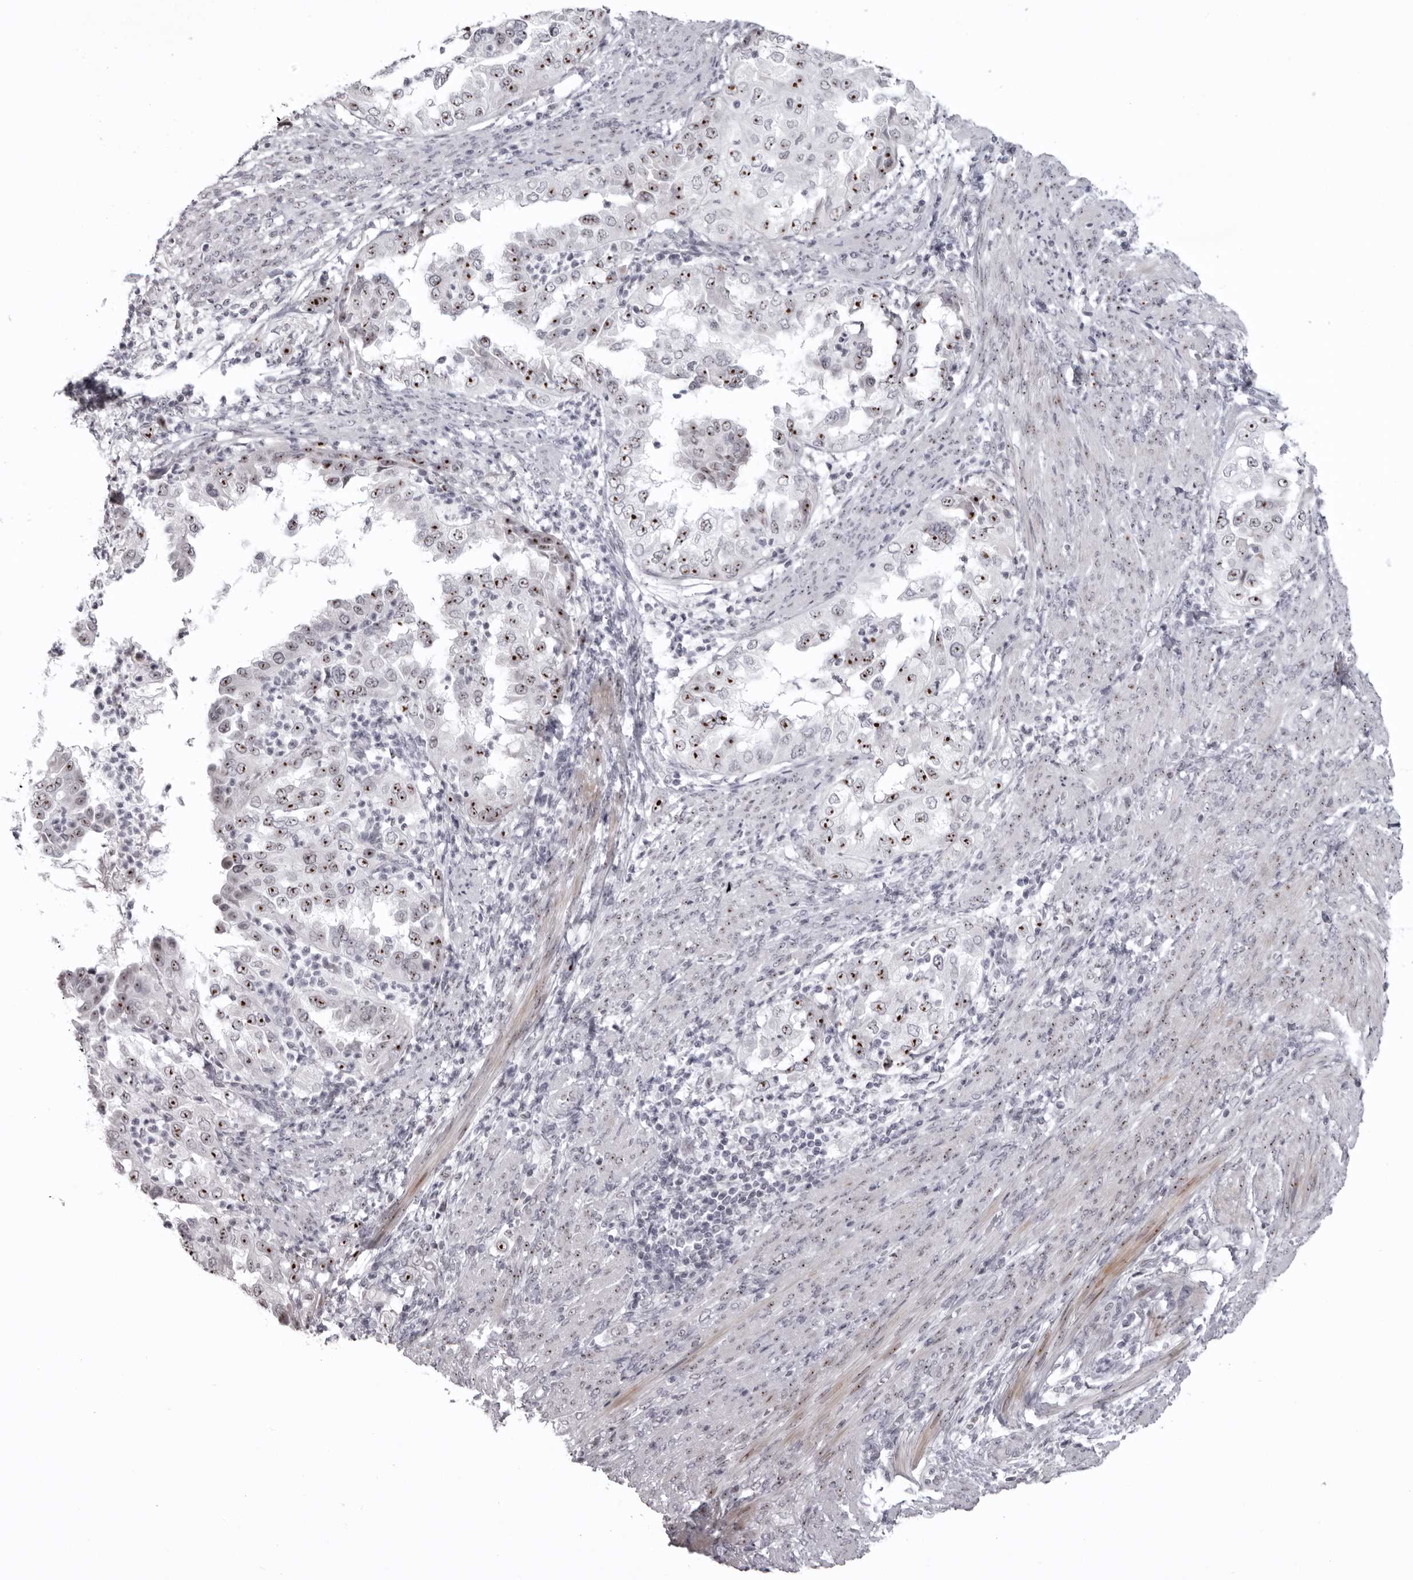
{"staining": {"intensity": "strong", "quantity": ">75%", "location": "nuclear"}, "tissue": "endometrial cancer", "cell_type": "Tumor cells", "image_type": "cancer", "snomed": [{"axis": "morphology", "description": "Adenocarcinoma, NOS"}, {"axis": "topography", "description": "Endometrium"}], "caption": "Immunohistochemistry image of neoplastic tissue: human endometrial adenocarcinoma stained using immunohistochemistry (IHC) displays high levels of strong protein expression localized specifically in the nuclear of tumor cells, appearing as a nuclear brown color.", "gene": "HELZ", "patient": {"sex": "female", "age": 85}}